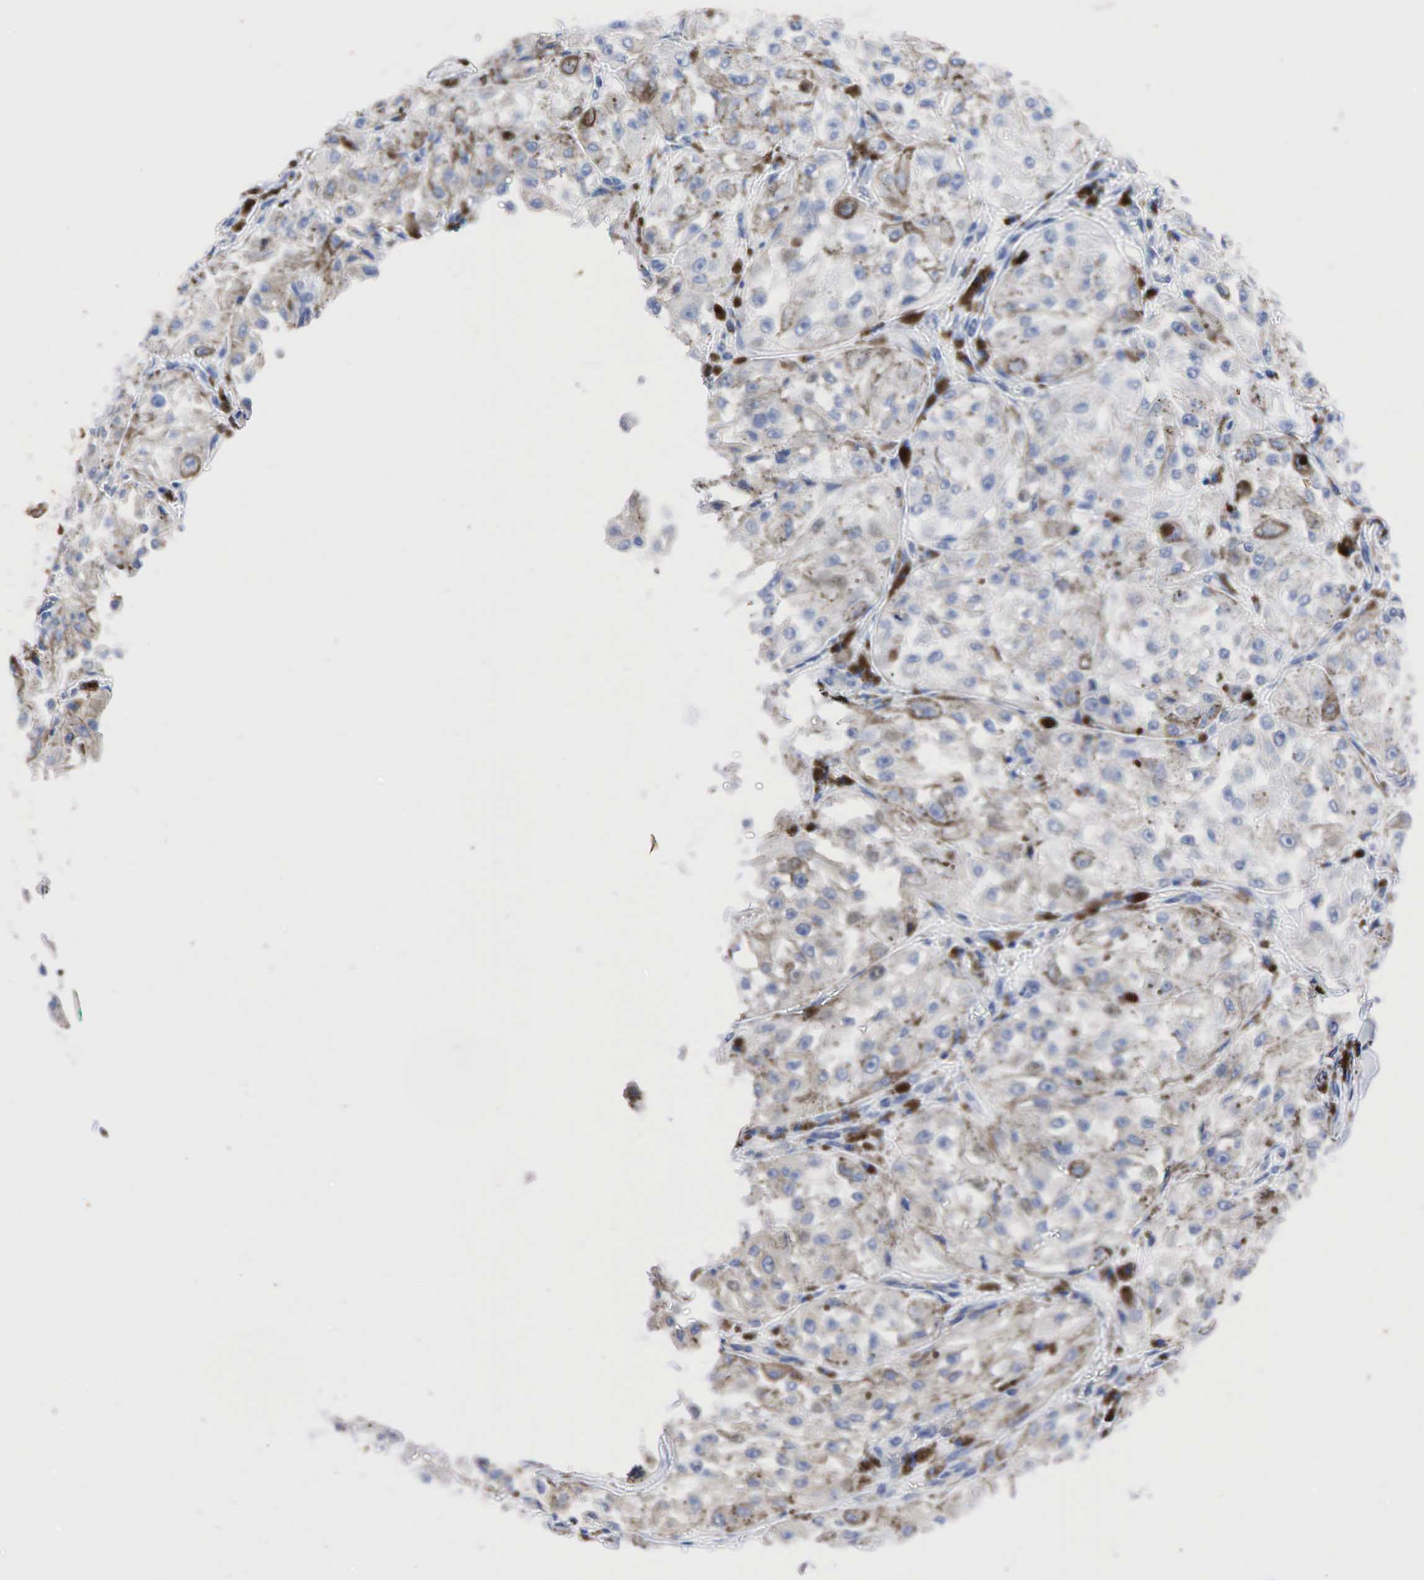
{"staining": {"intensity": "negative", "quantity": "none", "location": "none"}, "tissue": "melanoma", "cell_type": "Tumor cells", "image_type": "cancer", "snomed": [{"axis": "morphology", "description": "Malignant melanoma, NOS"}, {"axis": "topography", "description": "Skin"}], "caption": "An immunohistochemistry (IHC) histopathology image of melanoma is shown. There is no staining in tumor cells of melanoma.", "gene": "PGR", "patient": {"sex": "male", "age": 67}}